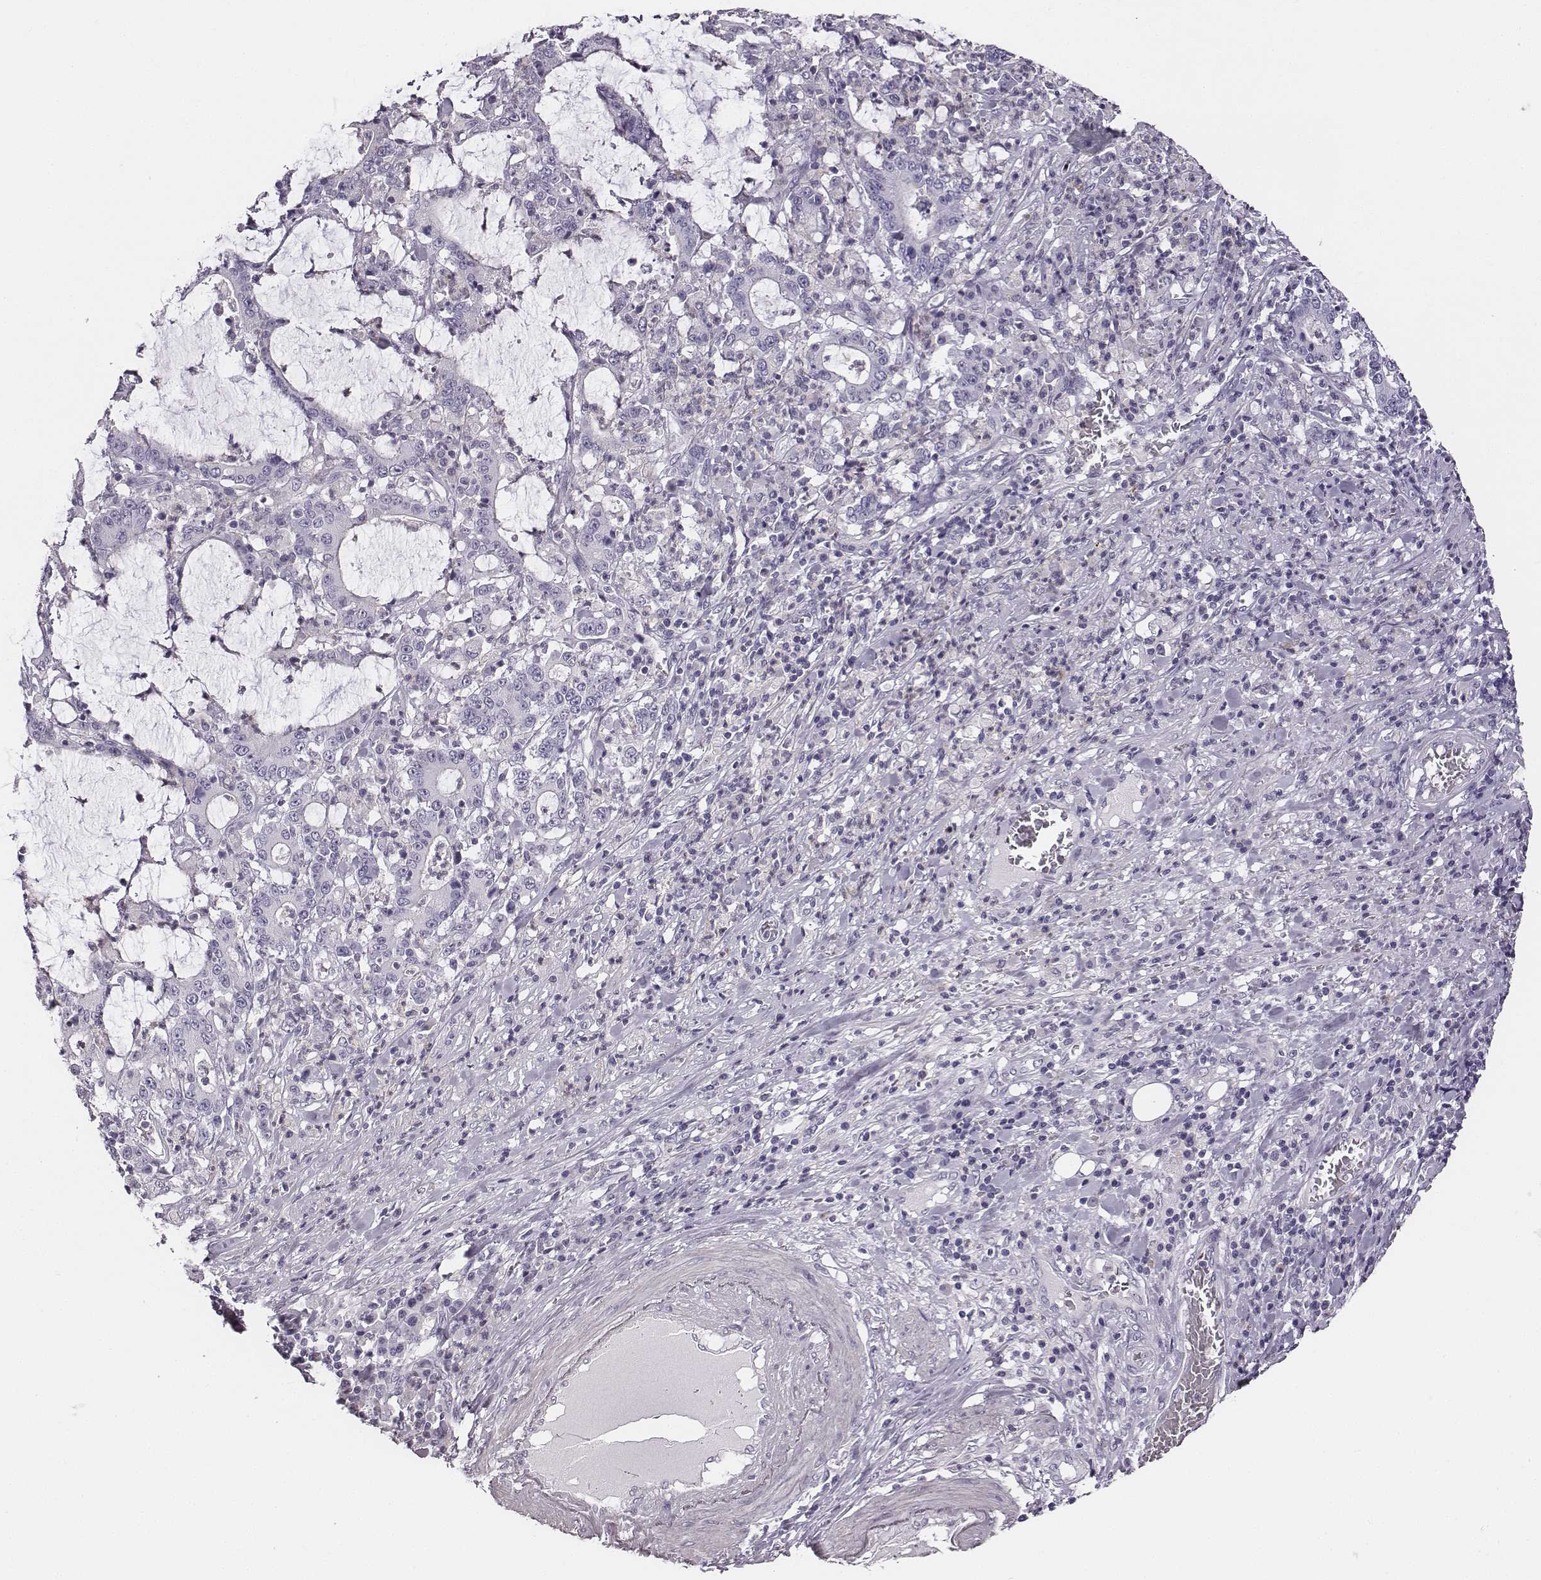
{"staining": {"intensity": "negative", "quantity": "none", "location": "none"}, "tissue": "stomach cancer", "cell_type": "Tumor cells", "image_type": "cancer", "snomed": [{"axis": "morphology", "description": "Adenocarcinoma, NOS"}, {"axis": "topography", "description": "Stomach, upper"}], "caption": "The micrograph shows no staining of tumor cells in adenocarcinoma (stomach).", "gene": "ADAM7", "patient": {"sex": "male", "age": 68}}